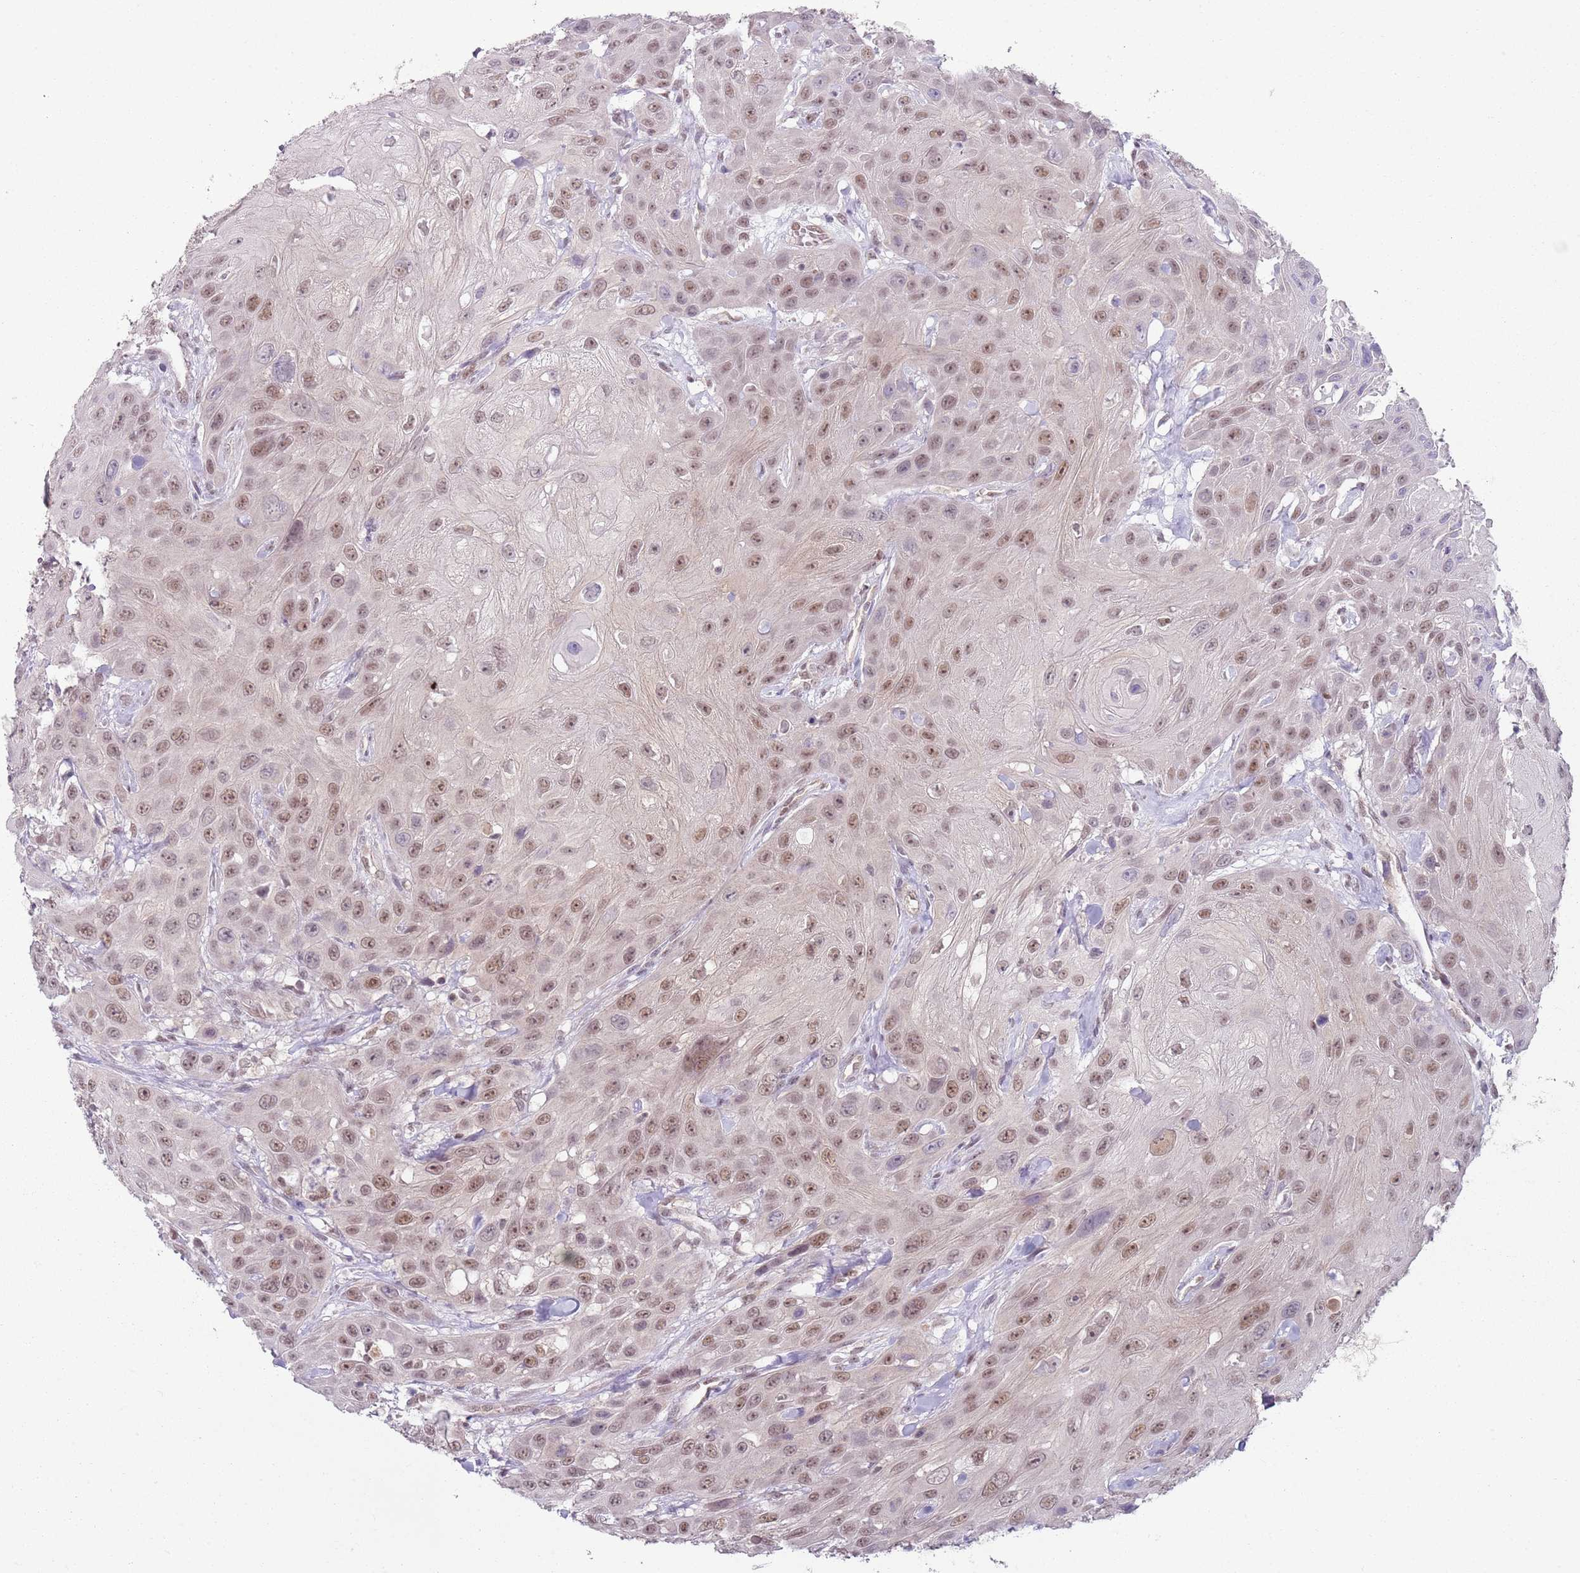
{"staining": {"intensity": "moderate", "quantity": ">75%", "location": "nuclear"}, "tissue": "head and neck cancer", "cell_type": "Tumor cells", "image_type": "cancer", "snomed": [{"axis": "morphology", "description": "Squamous cell carcinoma, NOS"}, {"axis": "topography", "description": "Head-Neck"}], "caption": "Immunohistochemistry (DAB) staining of human head and neck squamous cell carcinoma reveals moderate nuclear protein positivity in approximately >75% of tumor cells. The protein of interest is shown in brown color, while the nuclei are stained blue.", "gene": "SMARCAL1", "patient": {"sex": "male", "age": 81}}